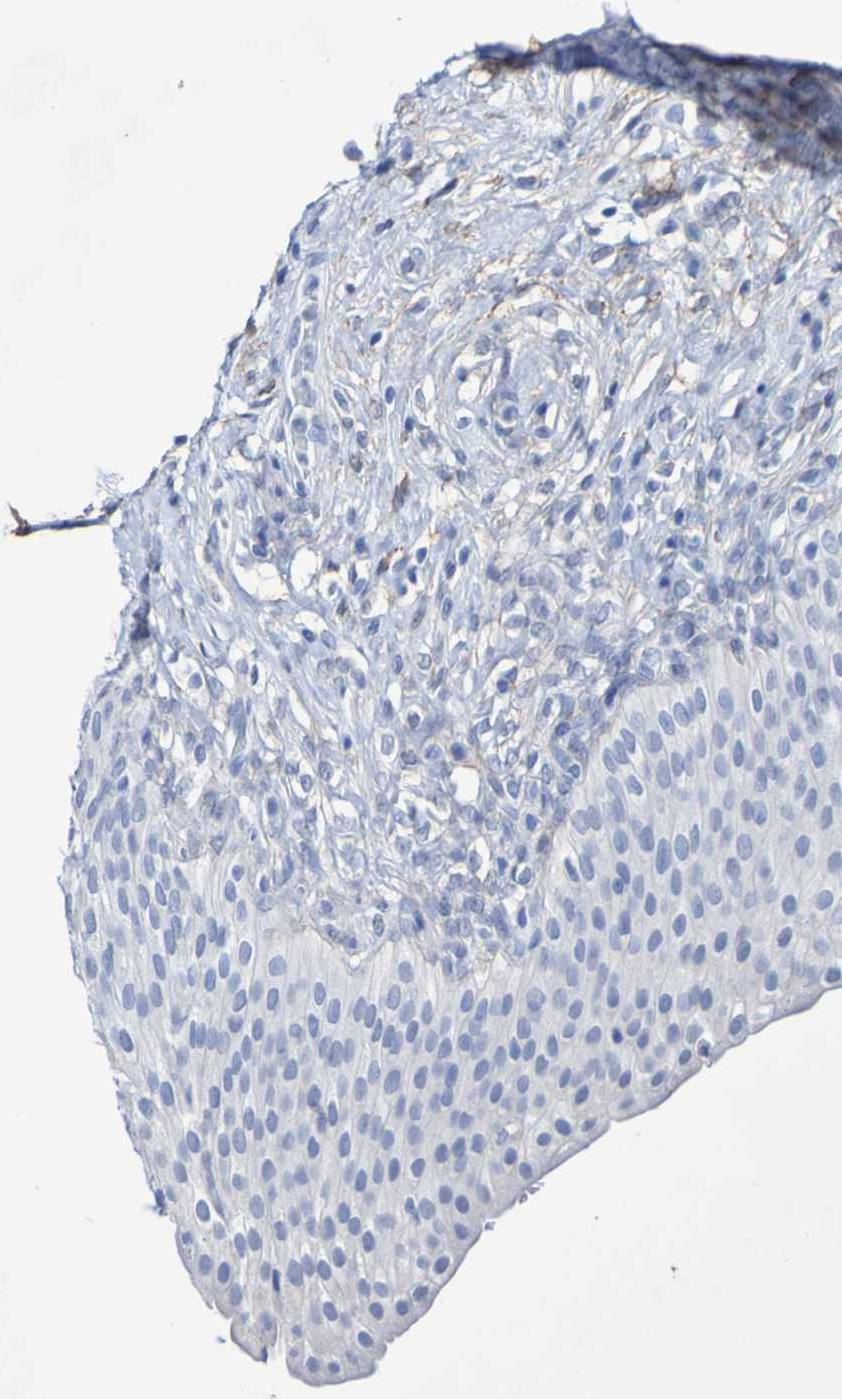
{"staining": {"intensity": "negative", "quantity": "none", "location": "none"}, "tissue": "urinary bladder", "cell_type": "Urothelial cells", "image_type": "normal", "snomed": [{"axis": "morphology", "description": "Normal tissue, NOS"}, {"axis": "topography", "description": "Urinary bladder"}], "caption": "Urothelial cells show no significant protein staining in benign urinary bladder. (Brightfield microscopy of DAB immunohistochemistry at high magnification).", "gene": "SGCB", "patient": {"sex": "male", "age": 46}}